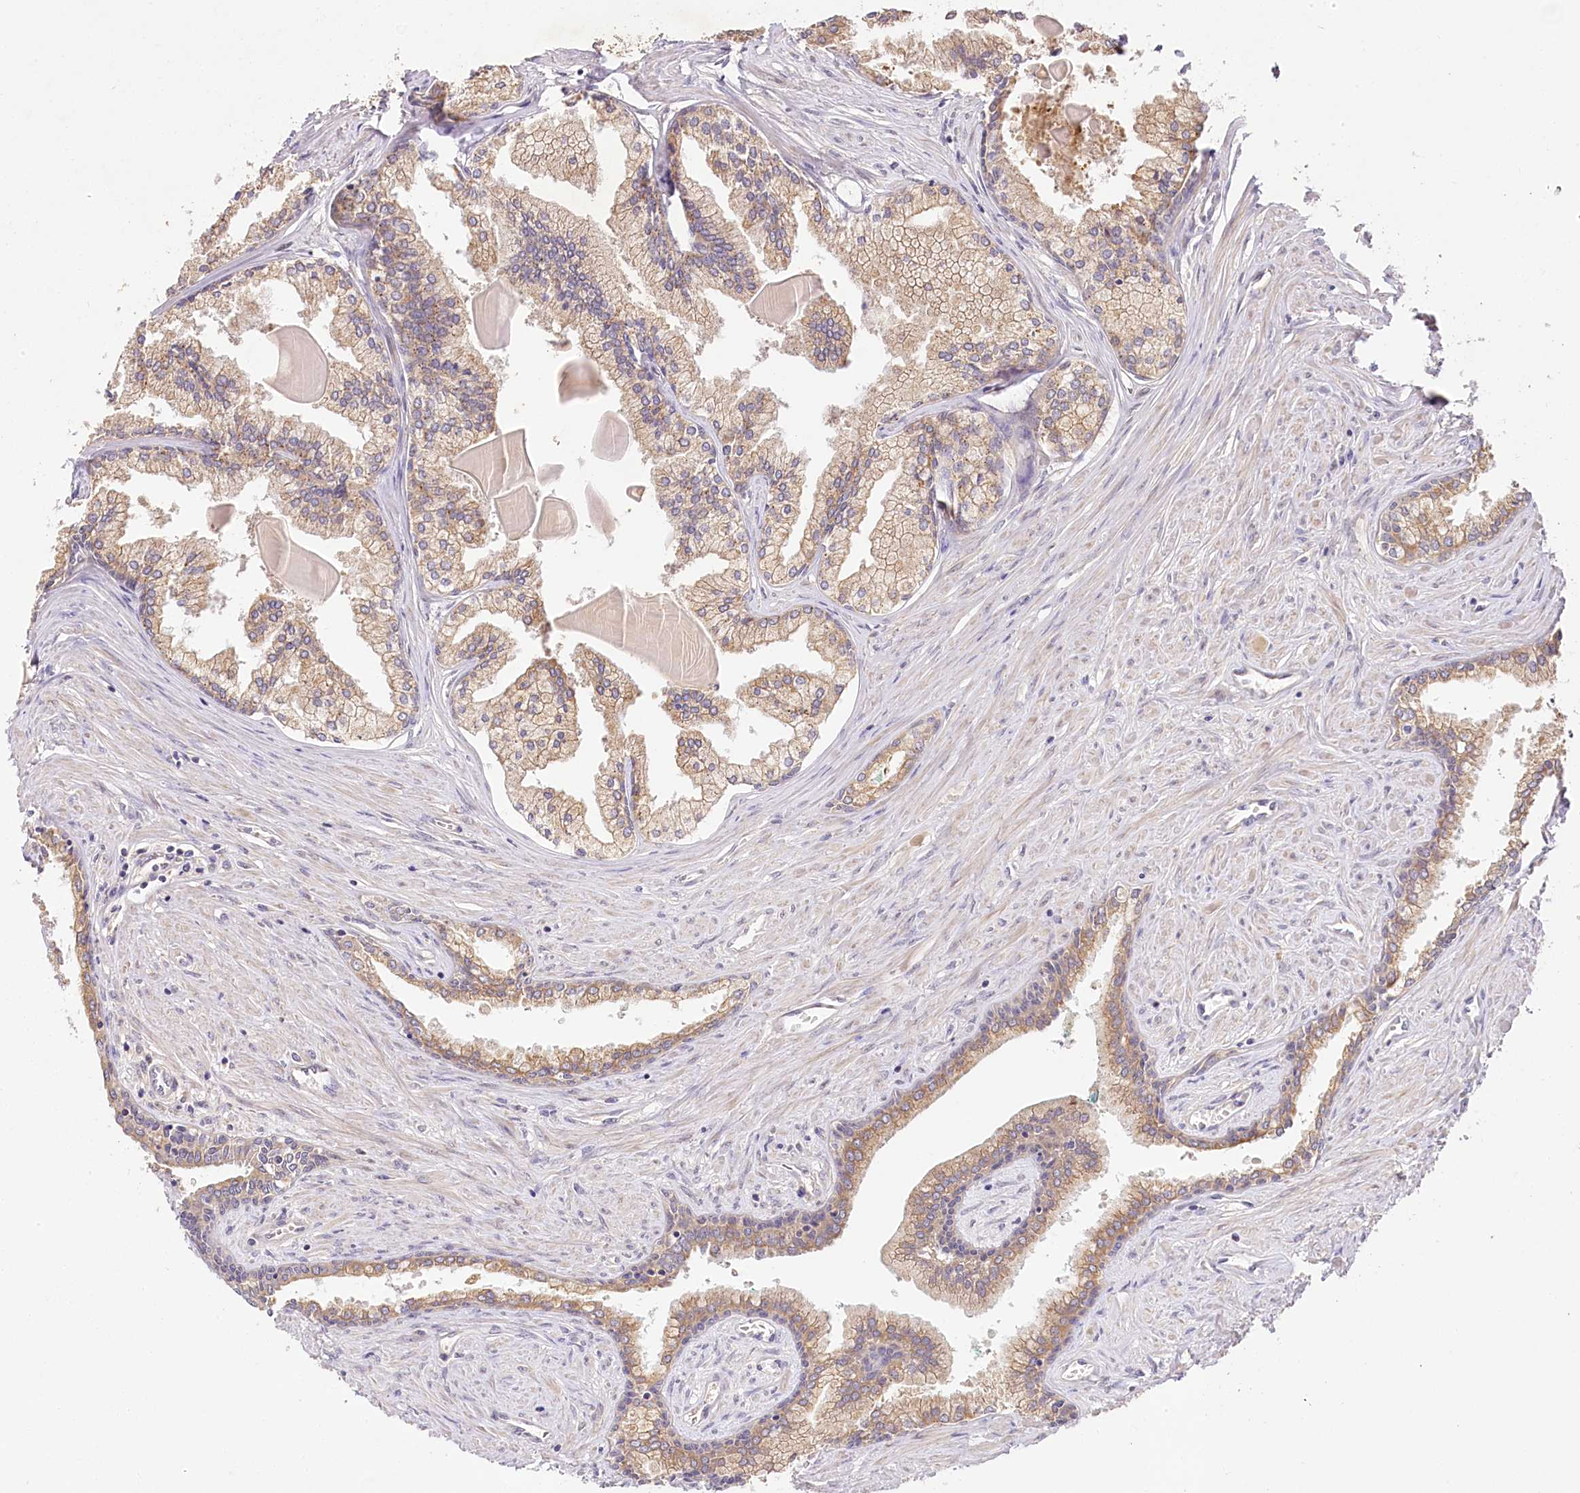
{"staining": {"intensity": "moderate", "quantity": "25%-75%", "location": "cytoplasmic/membranous"}, "tissue": "prostate cancer", "cell_type": "Tumor cells", "image_type": "cancer", "snomed": [{"axis": "morphology", "description": "Adenocarcinoma, High grade"}, {"axis": "topography", "description": "Prostate"}], "caption": "Immunohistochemistry staining of prostate cancer (adenocarcinoma (high-grade)), which demonstrates medium levels of moderate cytoplasmic/membranous staining in about 25%-75% of tumor cells indicating moderate cytoplasmic/membranous protein expression. The staining was performed using DAB (brown) for protein detection and nuclei were counterstained in hematoxylin (blue).", "gene": "PYROXD1", "patient": {"sex": "male", "age": 68}}